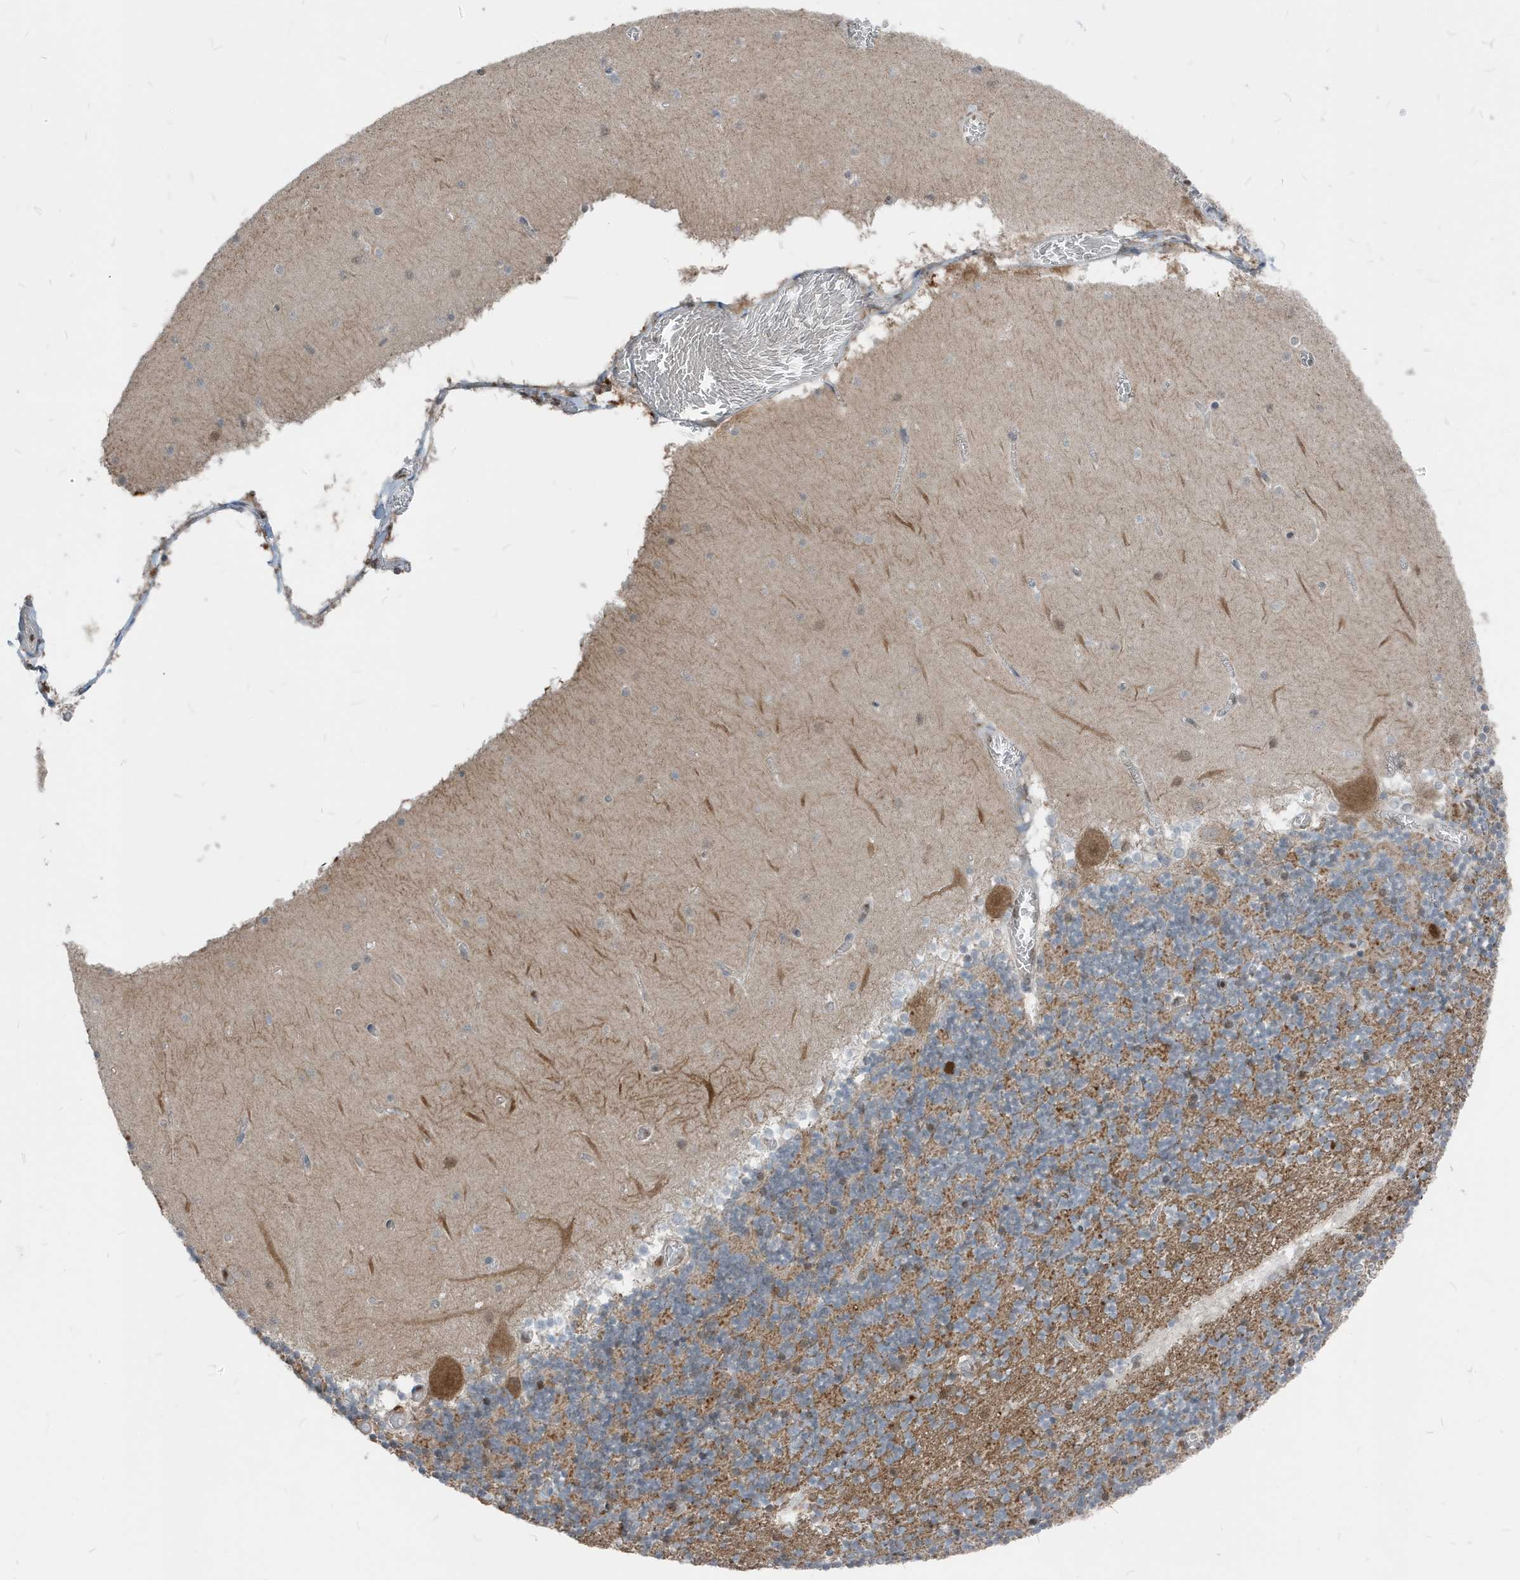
{"staining": {"intensity": "strong", "quantity": ">75%", "location": "cytoplasmic/membranous,nuclear"}, "tissue": "cerebellum", "cell_type": "Cells in granular layer", "image_type": "normal", "snomed": [{"axis": "morphology", "description": "Normal tissue, NOS"}, {"axis": "topography", "description": "Cerebellum"}], "caption": "Protein staining shows strong cytoplasmic/membranous,nuclear staining in approximately >75% of cells in granular layer in normal cerebellum. The staining was performed using DAB, with brown indicating positive protein expression. Nuclei are stained blue with hematoxylin.", "gene": "NCOA7", "patient": {"sex": "female", "age": 28}}